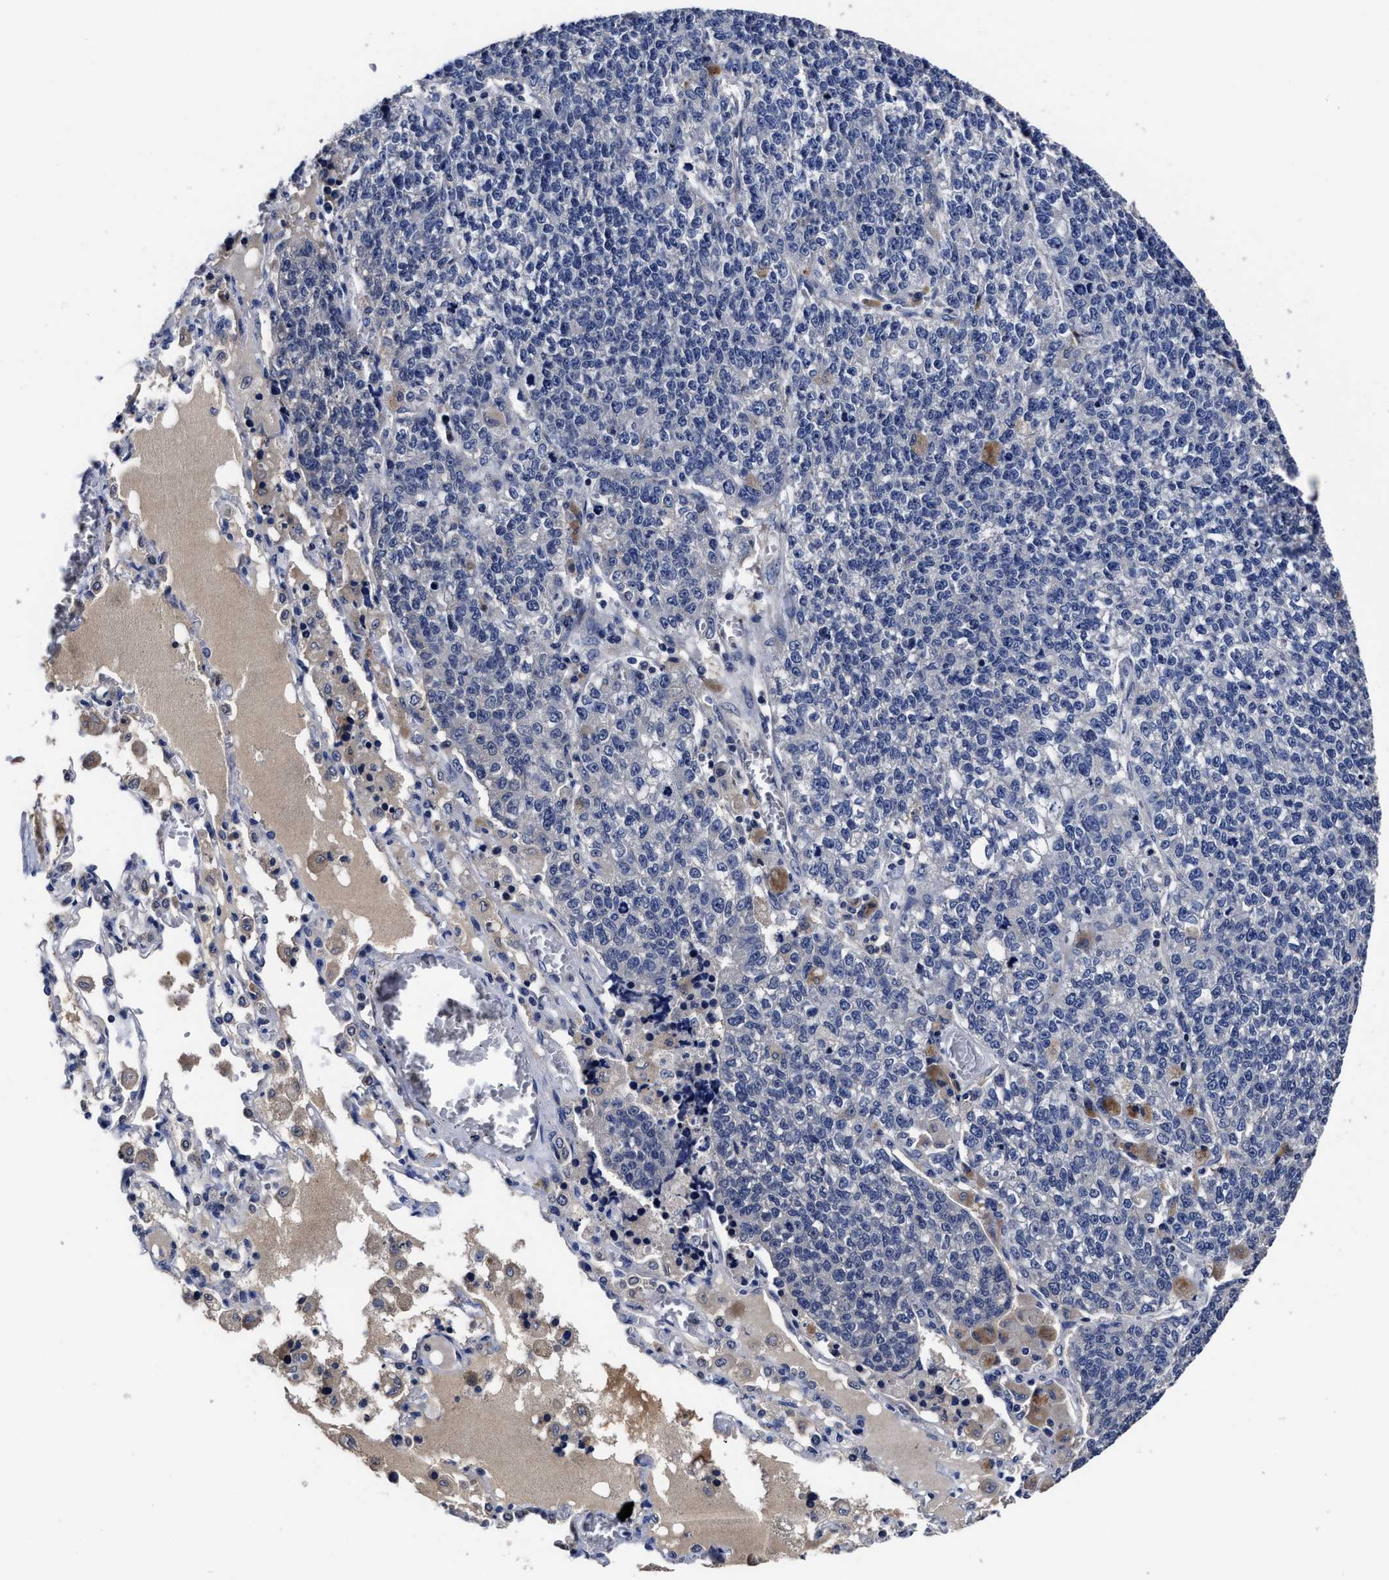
{"staining": {"intensity": "negative", "quantity": "none", "location": "none"}, "tissue": "lung cancer", "cell_type": "Tumor cells", "image_type": "cancer", "snomed": [{"axis": "morphology", "description": "Adenocarcinoma, NOS"}, {"axis": "topography", "description": "Lung"}], "caption": "Tumor cells are negative for brown protein staining in lung cancer (adenocarcinoma).", "gene": "SOCS5", "patient": {"sex": "male", "age": 49}}